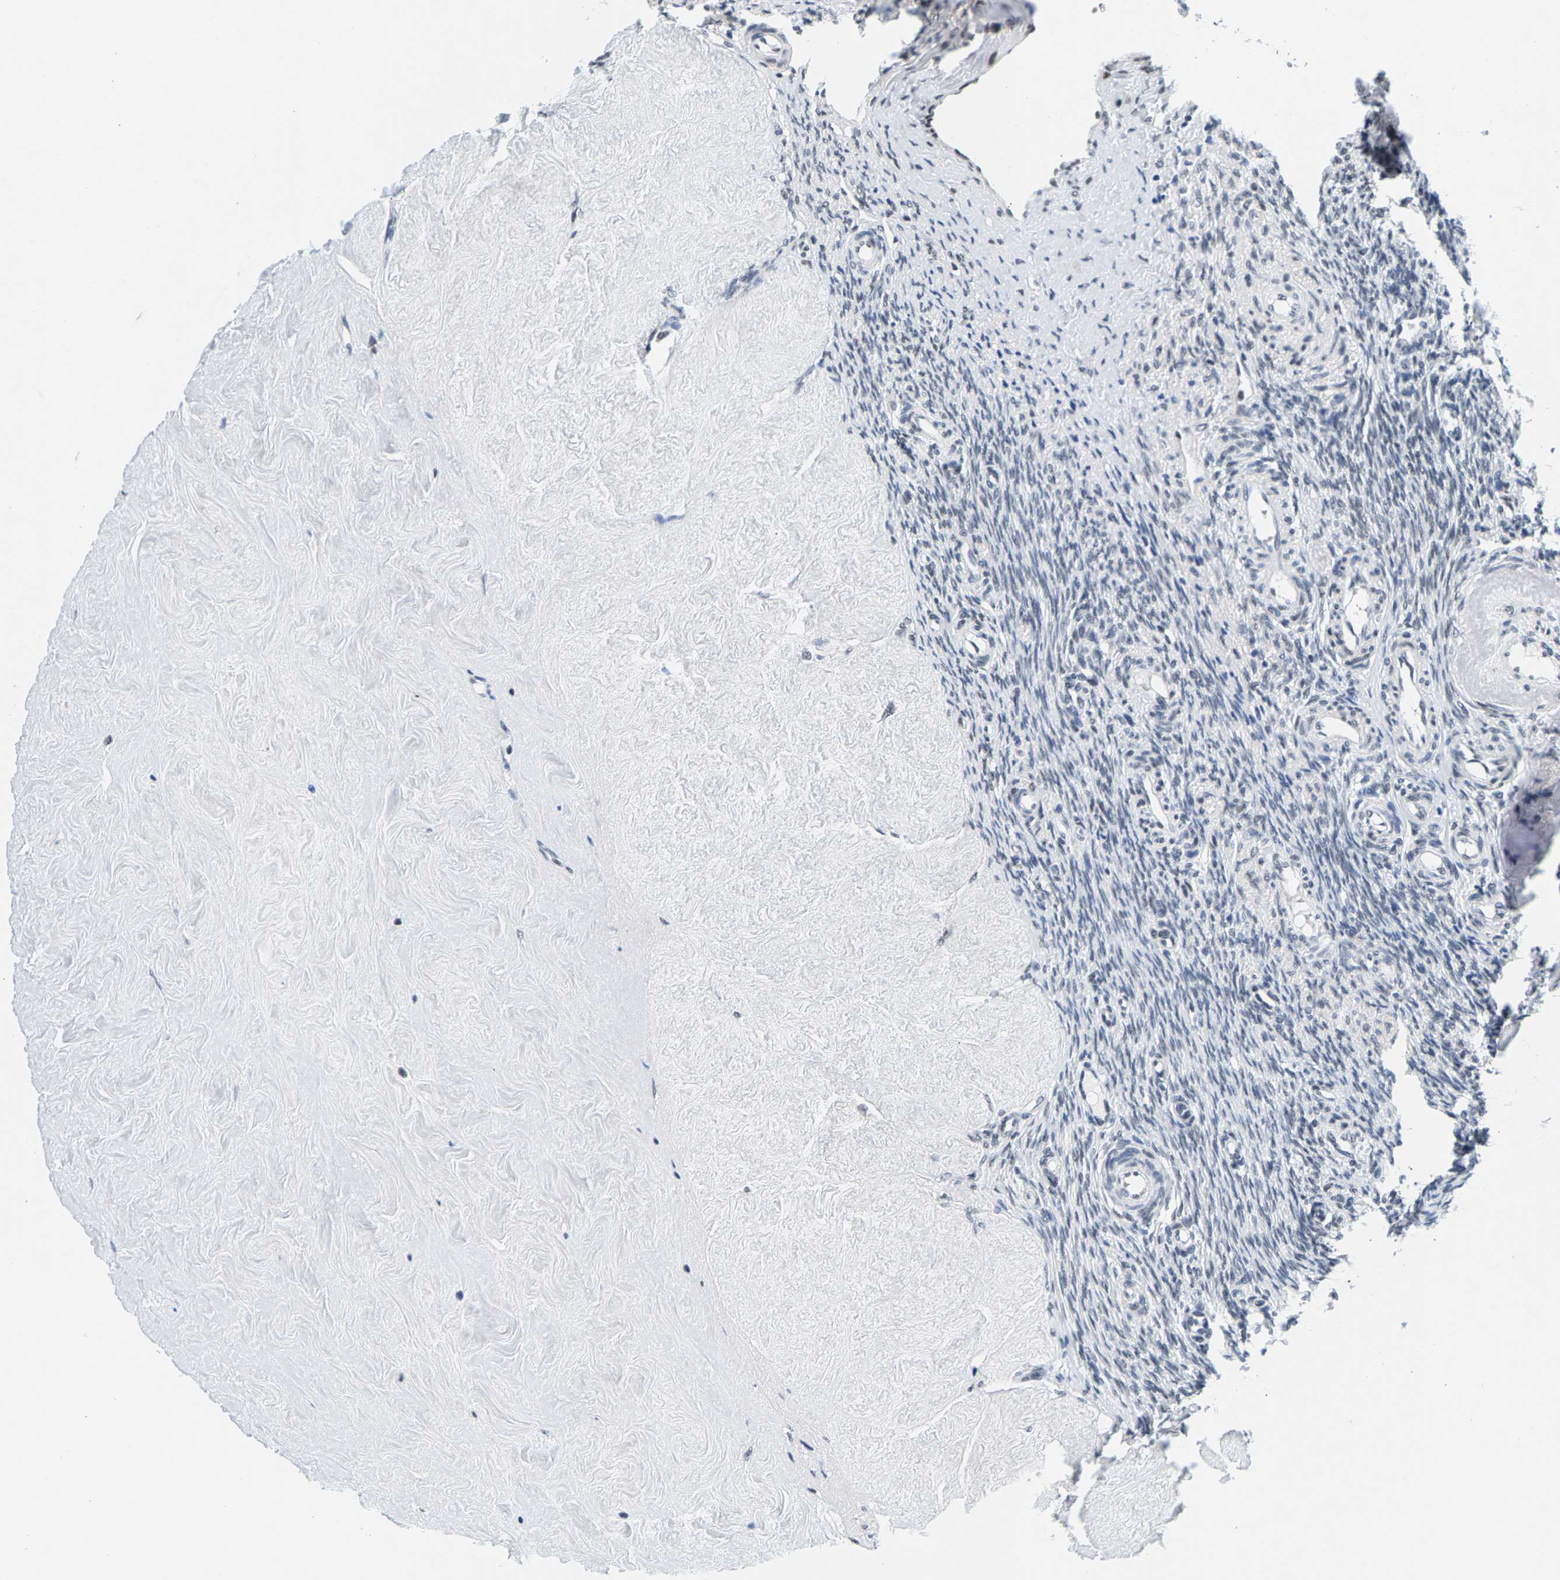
{"staining": {"intensity": "moderate", "quantity": "25%-75%", "location": "nuclear"}, "tissue": "ovary", "cell_type": "Follicle cells", "image_type": "normal", "snomed": [{"axis": "morphology", "description": "Normal tissue, NOS"}, {"axis": "topography", "description": "Ovary"}], "caption": "A photomicrograph showing moderate nuclear expression in approximately 25%-75% of follicle cells in benign ovary, as visualized by brown immunohistochemical staining.", "gene": "ATF2", "patient": {"sex": "female", "age": 41}}